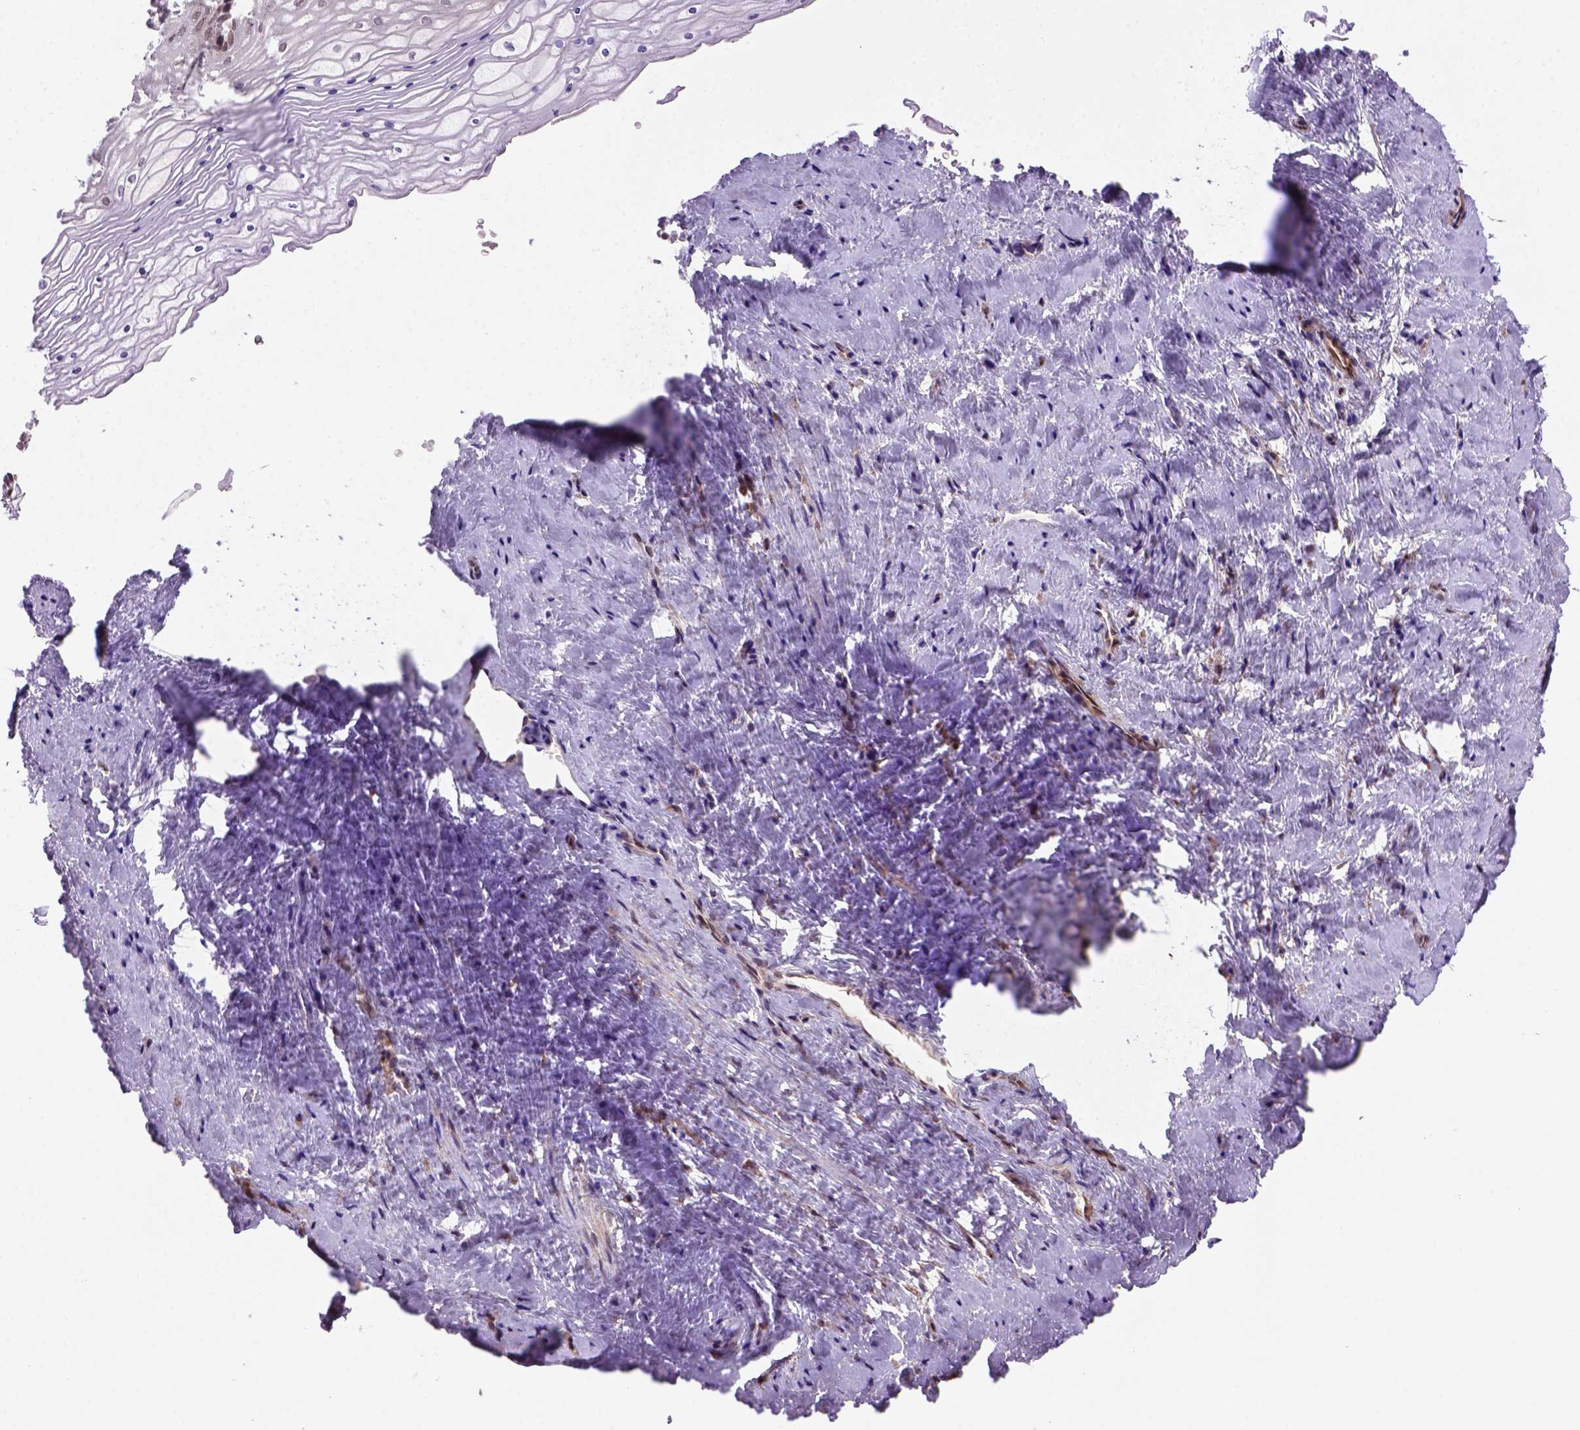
{"staining": {"intensity": "moderate", "quantity": "25%-75%", "location": "nuclear"}, "tissue": "vagina", "cell_type": "Squamous epithelial cells", "image_type": "normal", "snomed": [{"axis": "morphology", "description": "Normal tissue, NOS"}, {"axis": "topography", "description": "Vagina"}], "caption": "This histopathology image displays unremarkable vagina stained with IHC to label a protein in brown. The nuclear of squamous epithelial cells show moderate positivity for the protein. Nuclei are counter-stained blue.", "gene": "MGMT", "patient": {"sex": "female", "age": 45}}